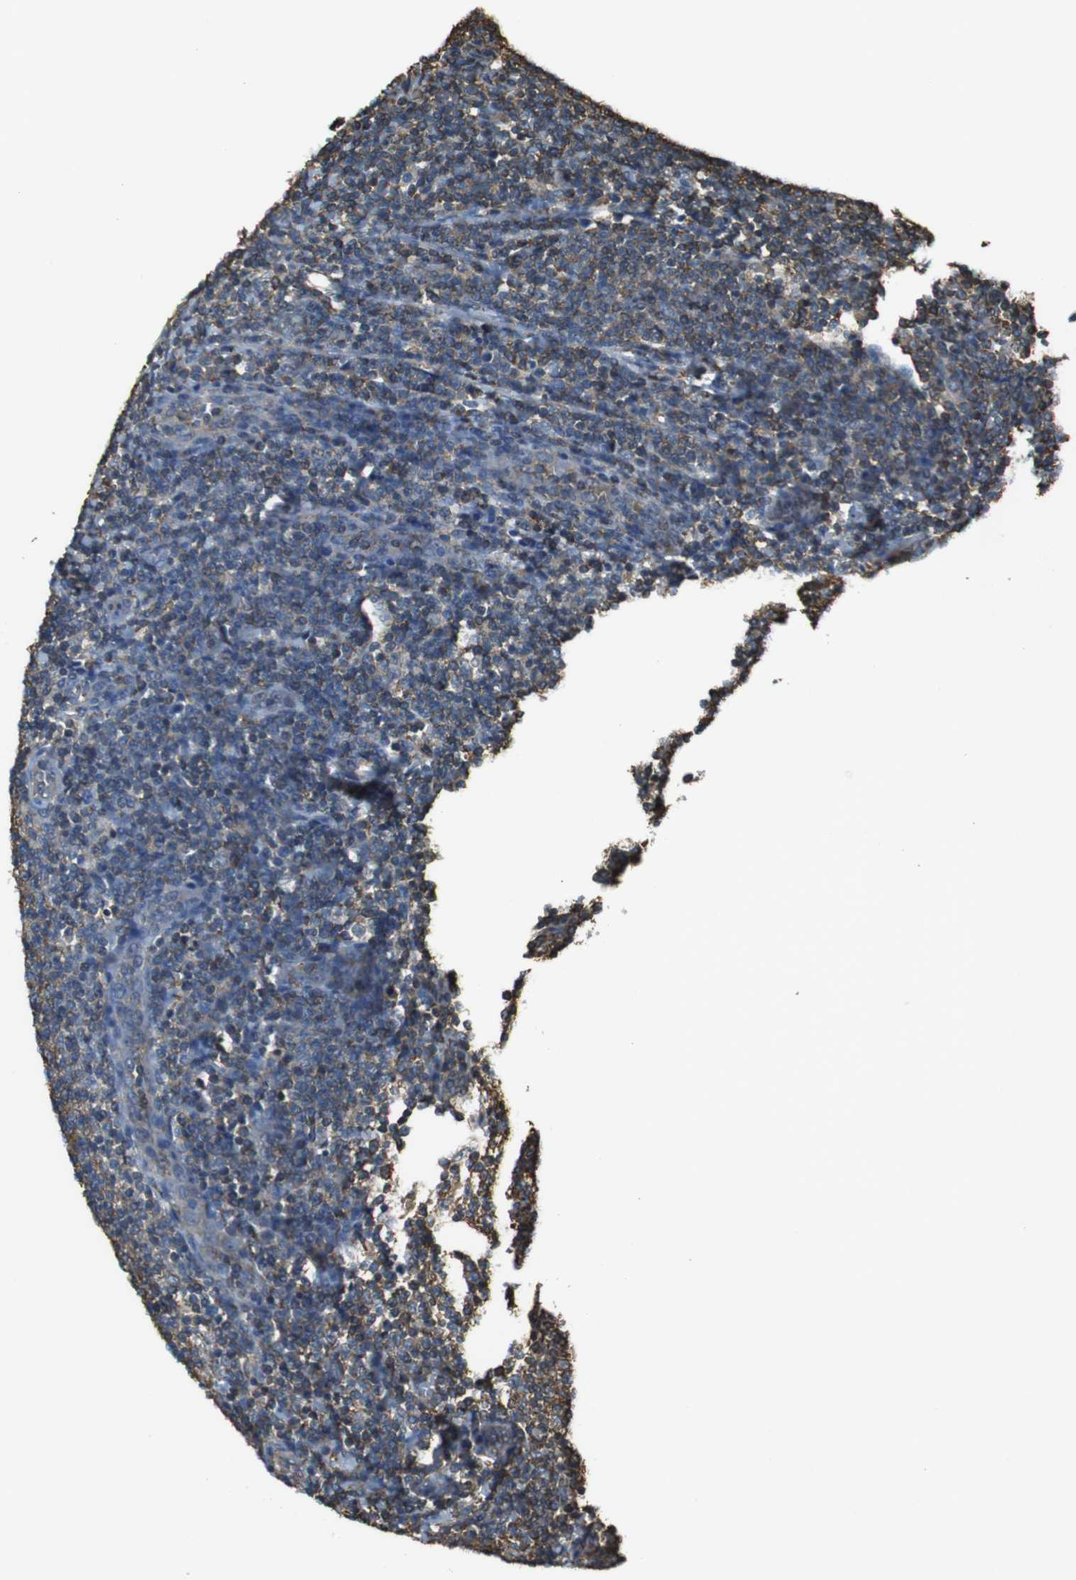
{"staining": {"intensity": "negative", "quantity": "none", "location": "none"}, "tissue": "lymphoma", "cell_type": "Tumor cells", "image_type": "cancer", "snomed": [{"axis": "morphology", "description": "Malignant lymphoma, non-Hodgkin's type, Low grade"}, {"axis": "topography", "description": "Lymph node"}], "caption": "Low-grade malignant lymphoma, non-Hodgkin's type was stained to show a protein in brown. There is no significant staining in tumor cells.", "gene": "FCAR", "patient": {"sex": "male", "age": 66}}